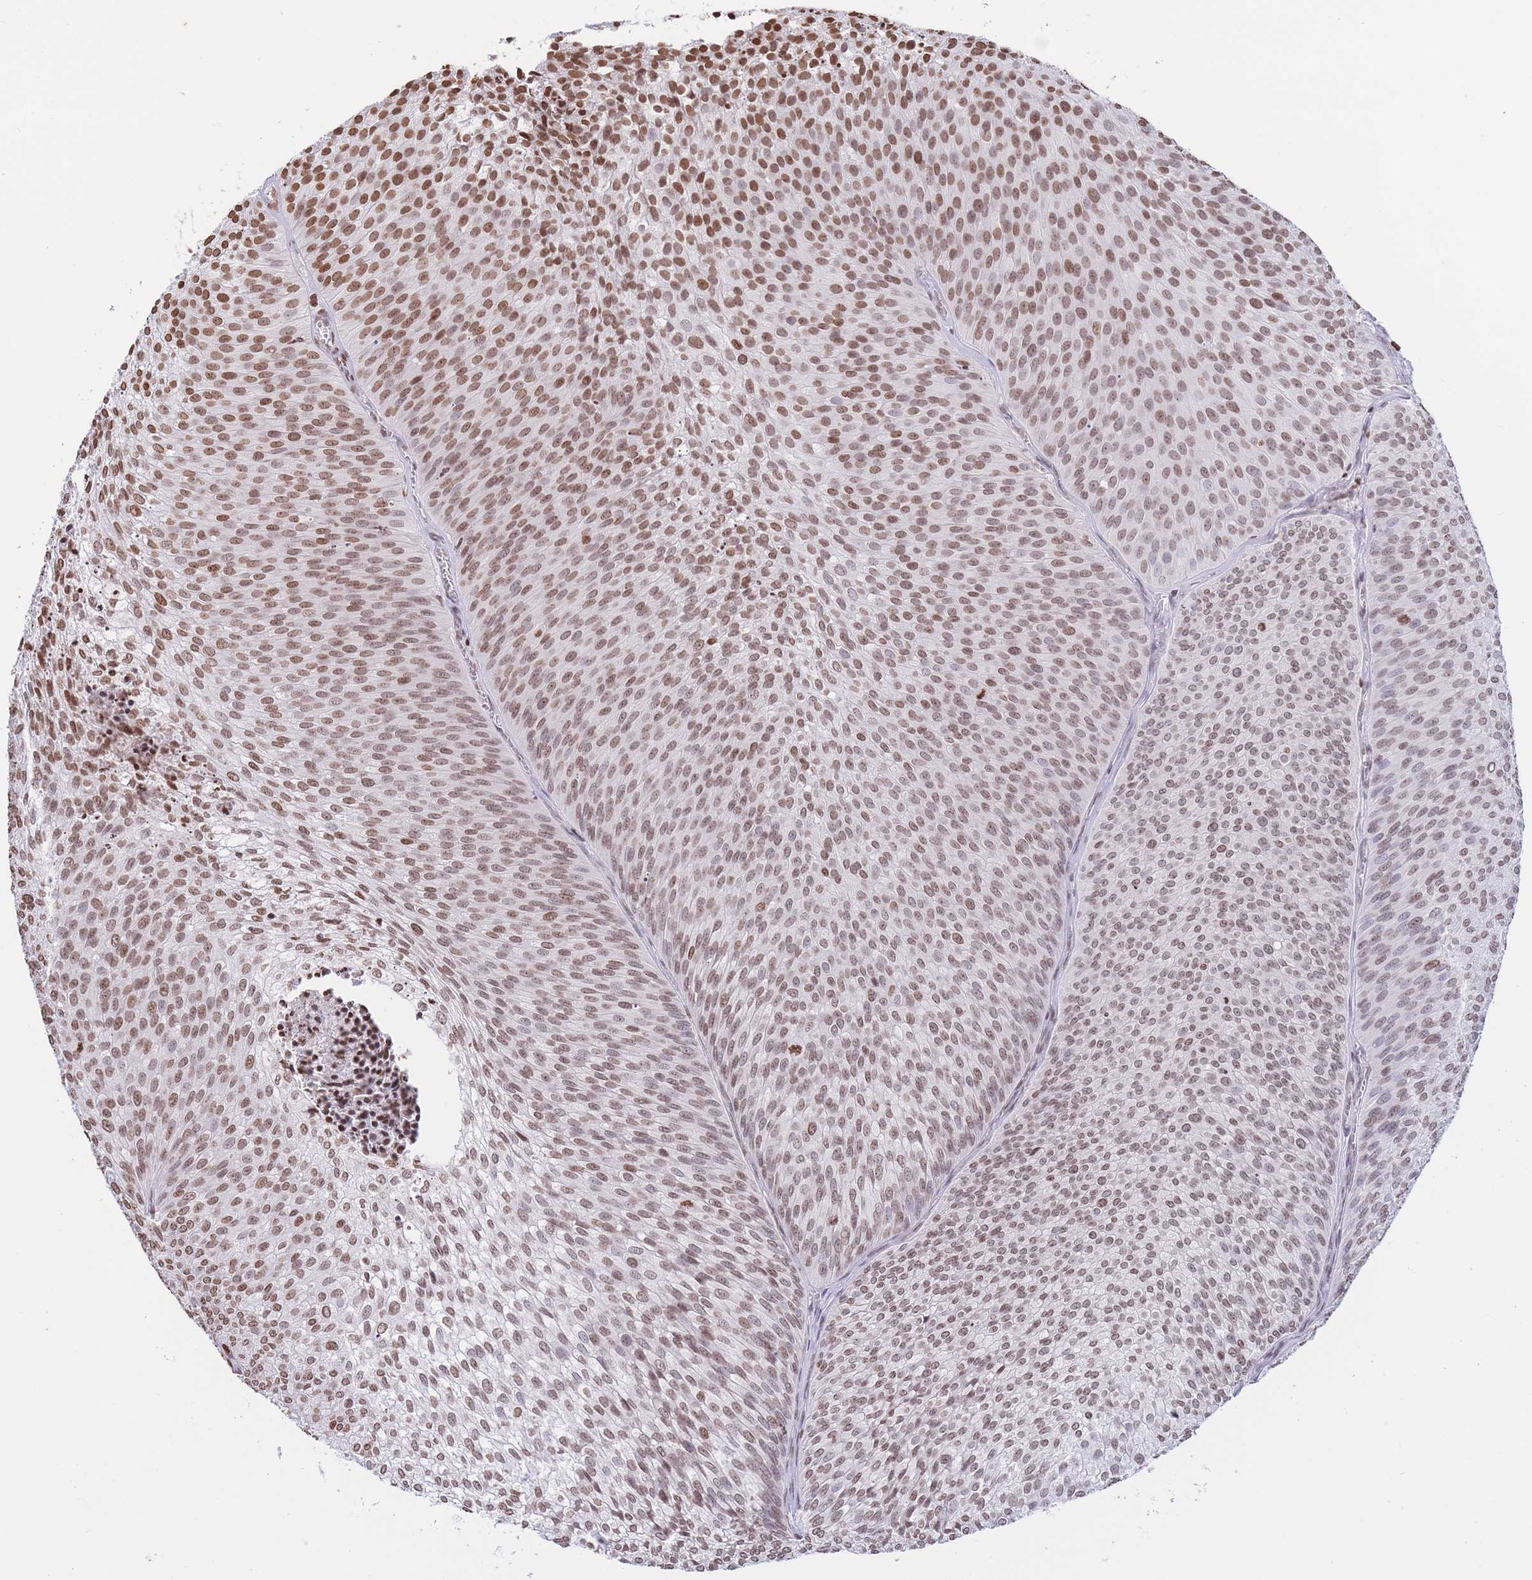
{"staining": {"intensity": "moderate", "quantity": ">75%", "location": "nuclear"}, "tissue": "urothelial cancer", "cell_type": "Tumor cells", "image_type": "cancer", "snomed": [{"axis": "morphology", "description": "Urothelial carcinoma, Low grade"}, {"axis": "topography", "description": "Urinary bladder"}], "caption": "Protein staining reveals moderate nuclear staining in approximately >75% of tumor cells in urothelial cancer. (Stains: DAB (3,3'-diaminobenzidine) in brown, nuclei in blue, Microscopy: brightfield microscopy at high magnification).", "gene": "H2BC11", "patient": {"sex": "male", "age": 91}}